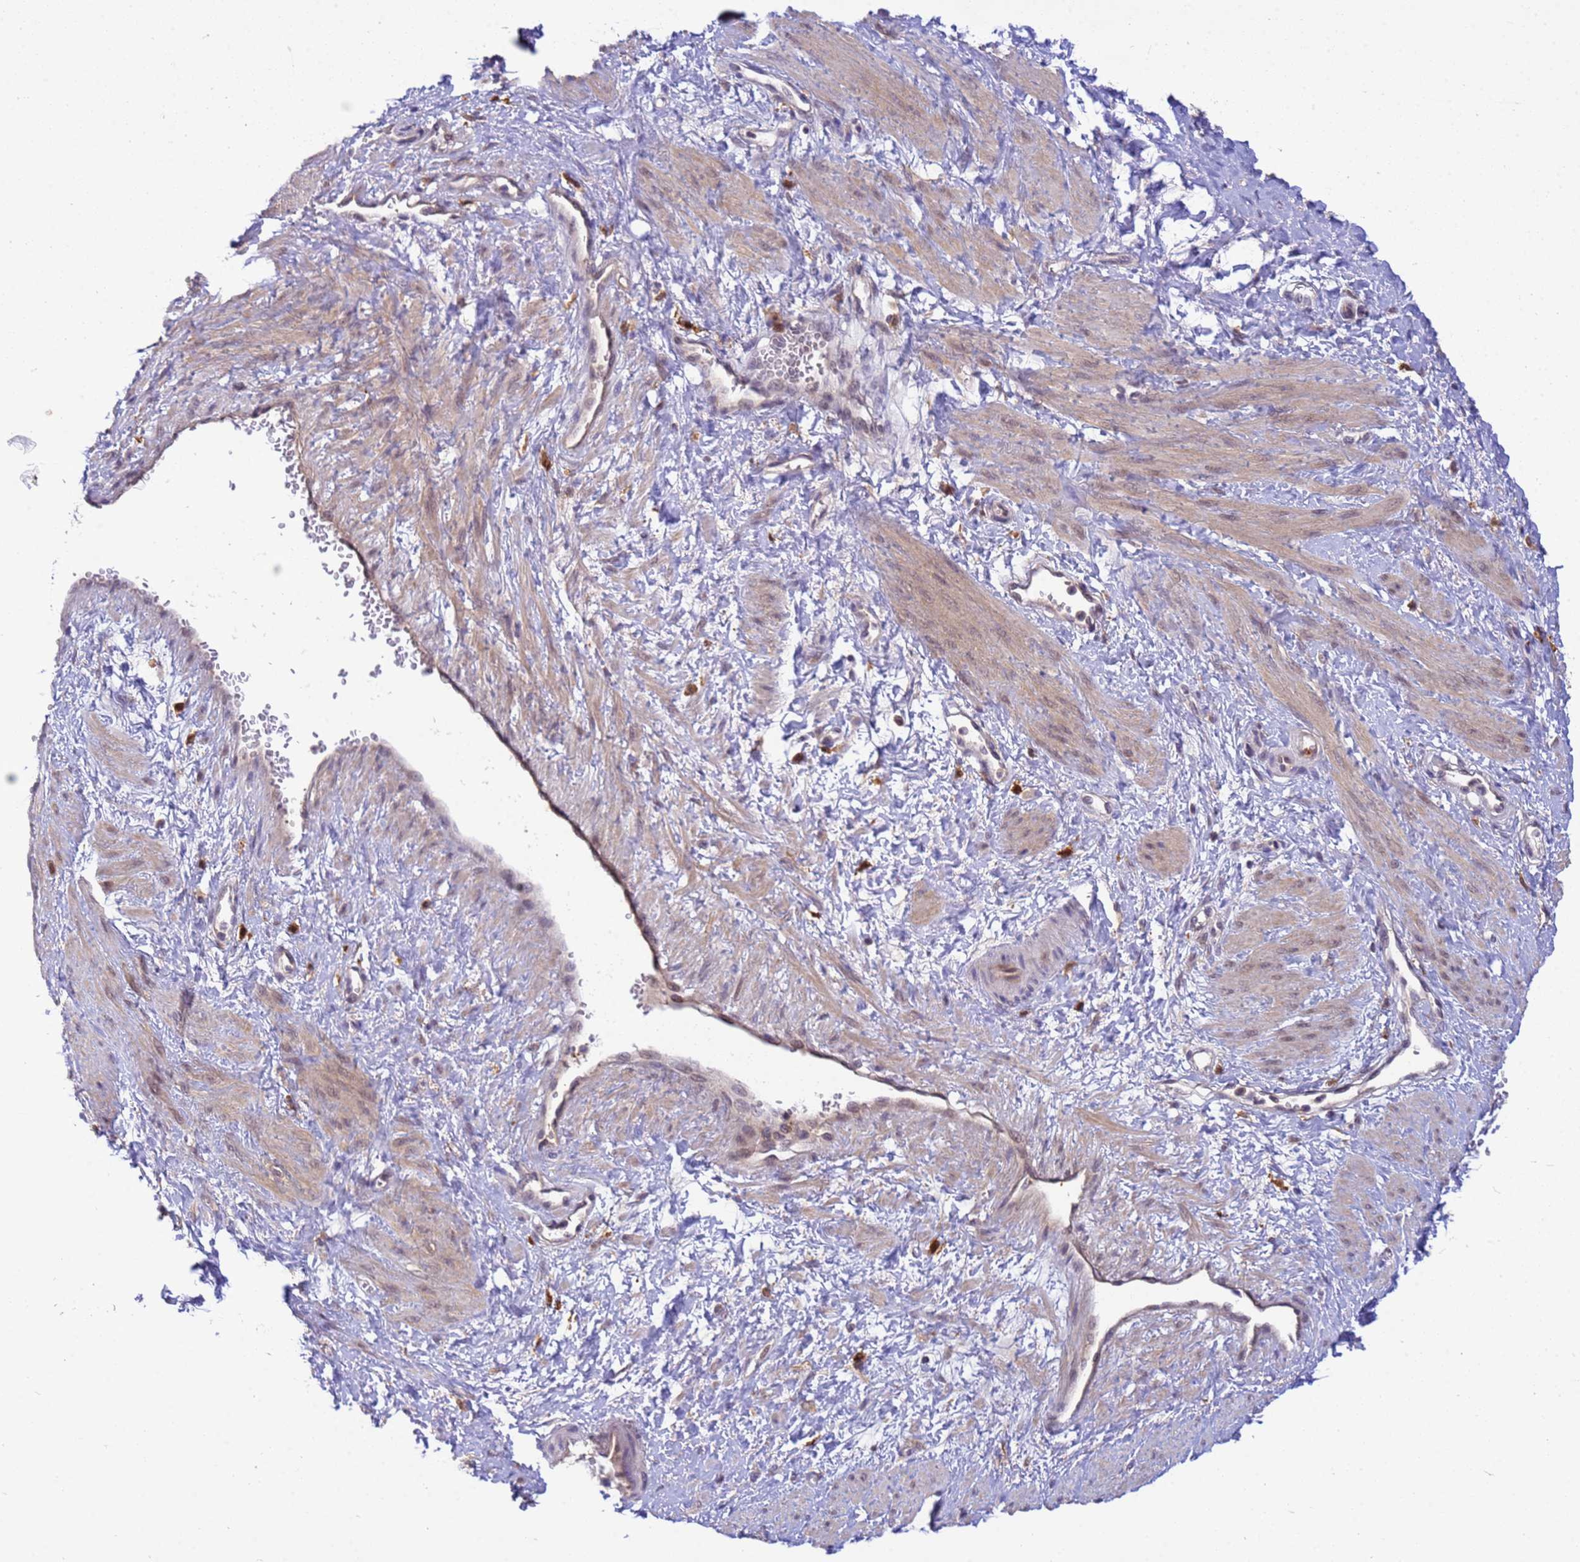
{"staining": {"intensity": "weak", "quantity": "<25%", "location": "nuclear"}, "tissue": "smooth muscle", "cell_type": "Smooth muscle cells", "image_type": "normal", "snomed": [{"axis": "morphology", "description": "Normal tissue, NOS"}, {"axis": "topography", "description": "Smooth muscle"}, {"axis": "topography", "description": "Uterus"}], "caption": "Histopathology image shows no protein staining in smooth muscle cells of normal smooth muscle. Brightfield microscopy of immunohistochemistry (IHC) stained with DAB (brown) and hematoxylin (blue), captured at high magnification.", "gene": "NPEPPS", "patient": {"sex": "female", "age": 39}}